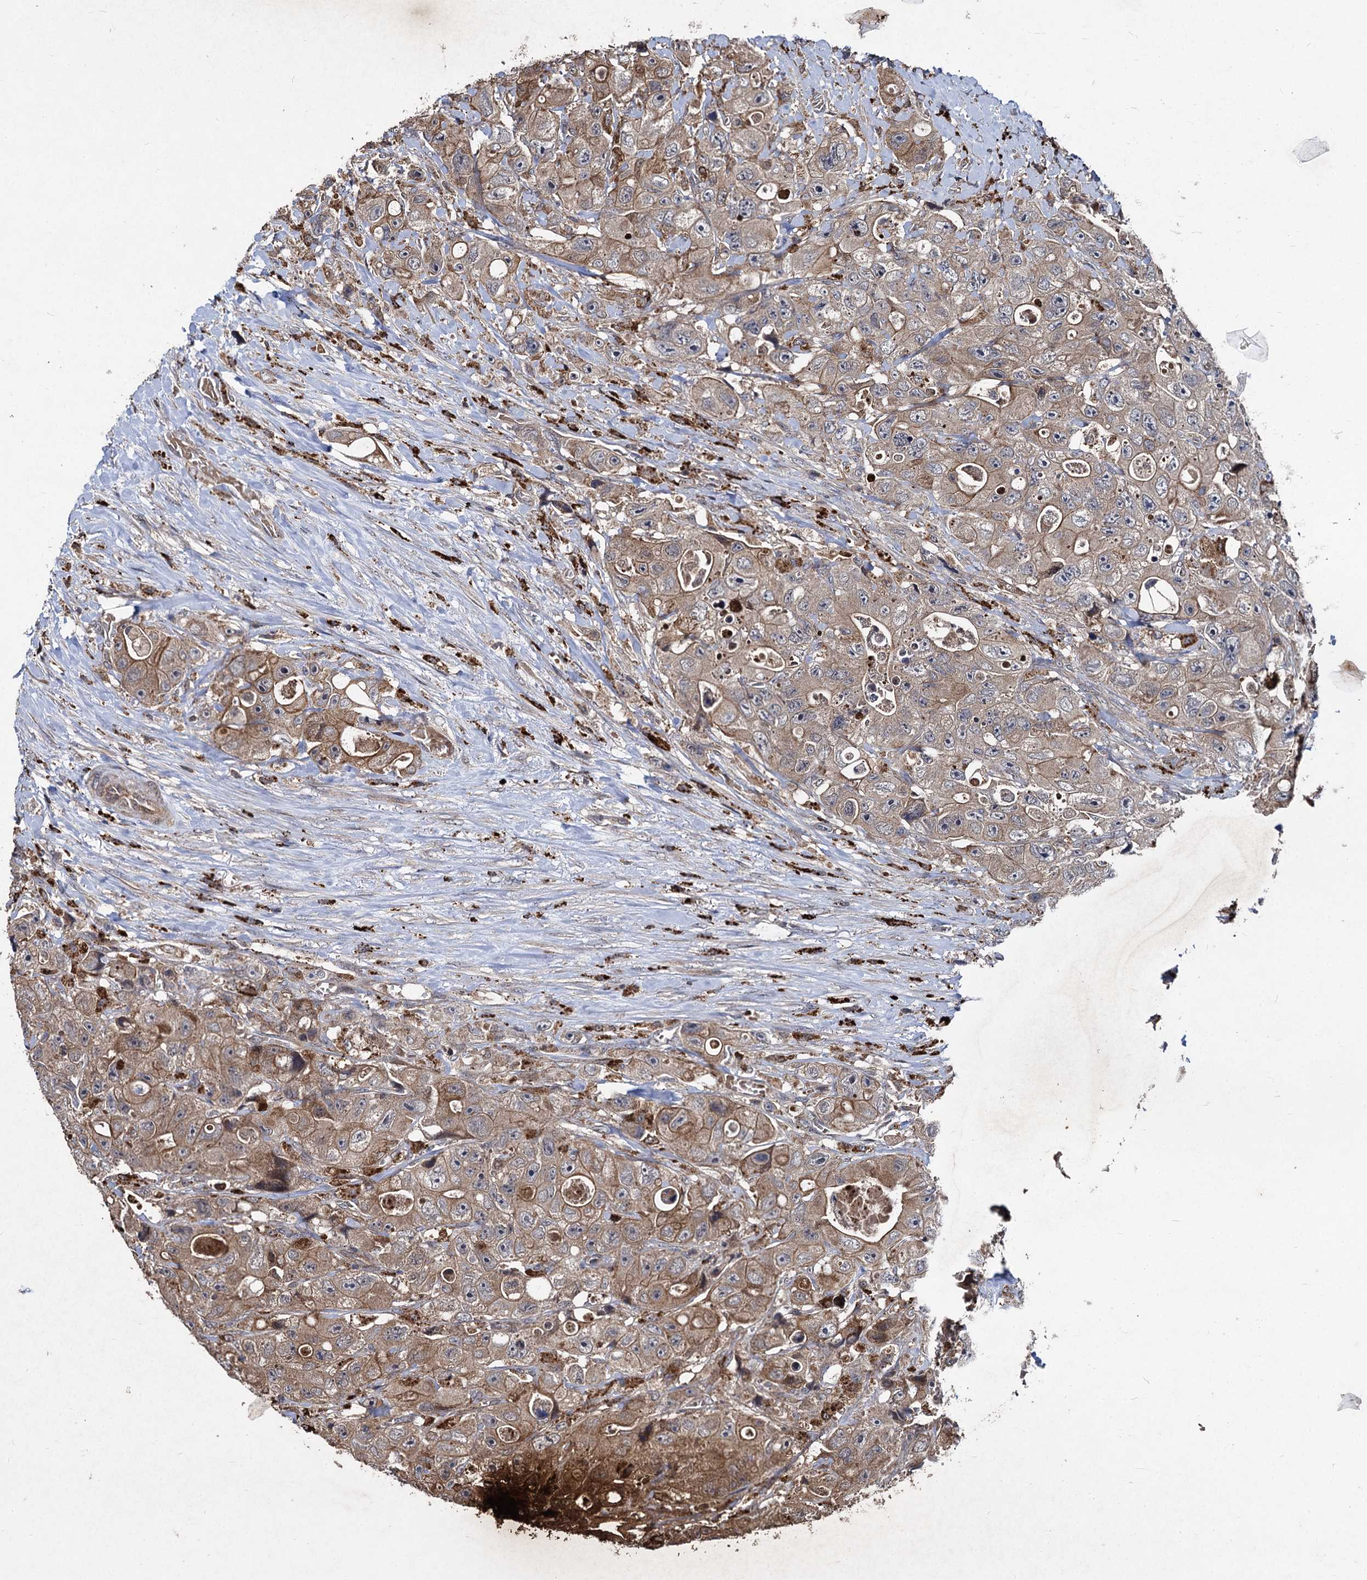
{"staining": {"intensity": "moderate", "quantity": ">75%", "location": "cytoplasmic/membranous"}, "tissue": "colorectal cancer", "cell_type": "Tumor cells", "image_type": "cancer", "snomed": [{"axis": "morphology", "description": "Adenocarcinoma, NOS"}, {"axis": "topography", "description": "Colon"}], "caption": "Brown immunohistochemical staining in human adenocarcinoma (colorectal) displays moderate cytoplasmic/membranous positivity in about >75% of tumor cells.", "gene": "BCL2L2", "patient": {"sex": "female", "age": 46}}